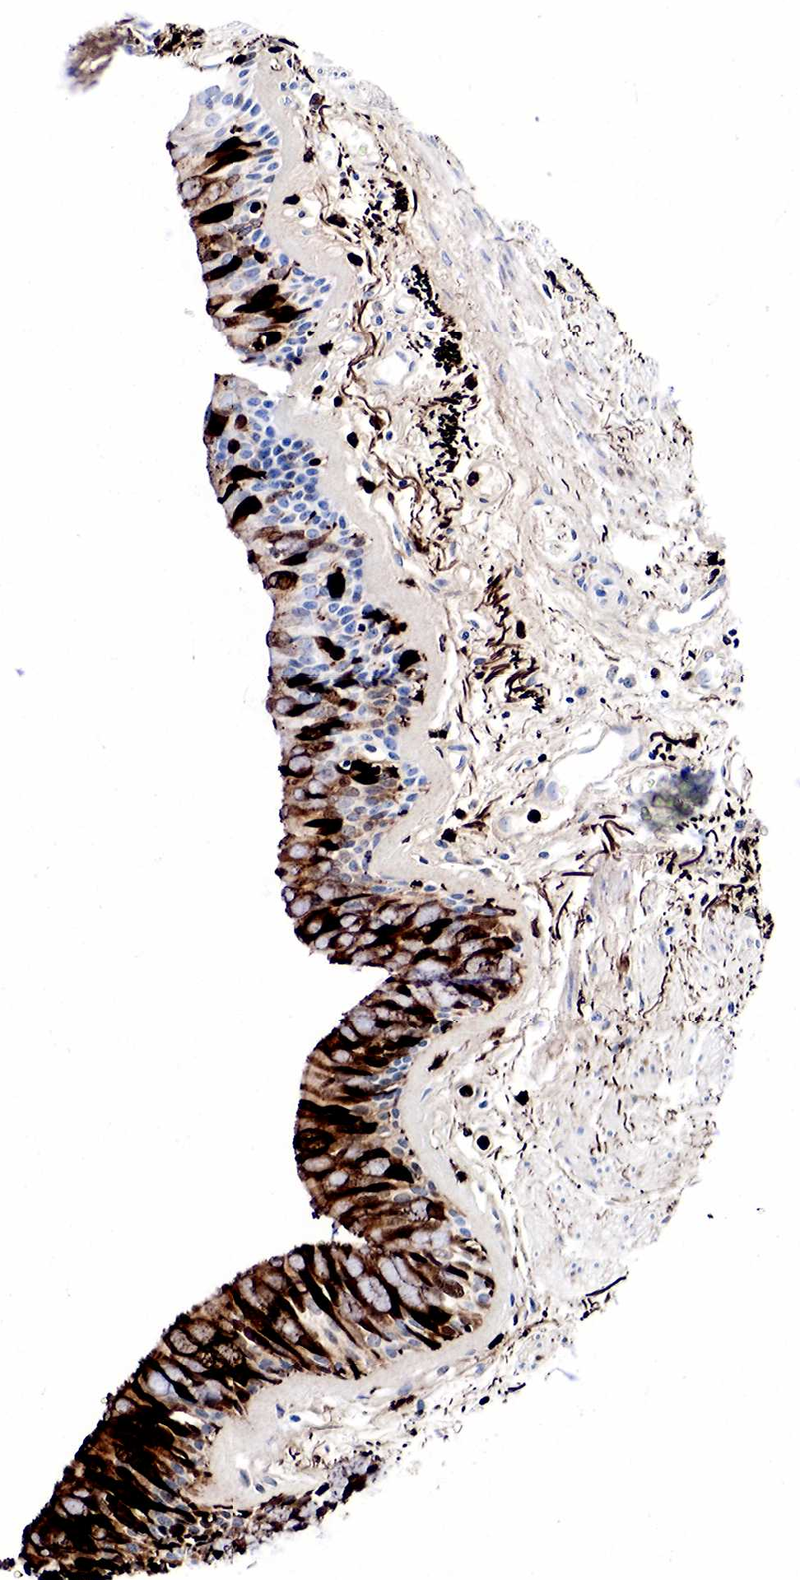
{"staining": {"intensity": "strong", "quantity": ">75%", "location": "cytoplasmic/membranous"}, "tissue": "bronchus", "cell_type": "Respiratory epithelial cells", "image_type": "normal", "snomed": [{"axis": "morphology", "description": "Normal tissue, NOS"}, {"axis": "topography", "description": "Bronchus"}, {"axis": "topography", "description": "Lung"}], "caption": "Protein analysis of unremarkable bronchus reveals strong cytoplasmic/membranous positivity in approximately >75% of respiratory epithelial cells.", "gene": "LYZ", "patient": {"sex": "female", "age": 57}}